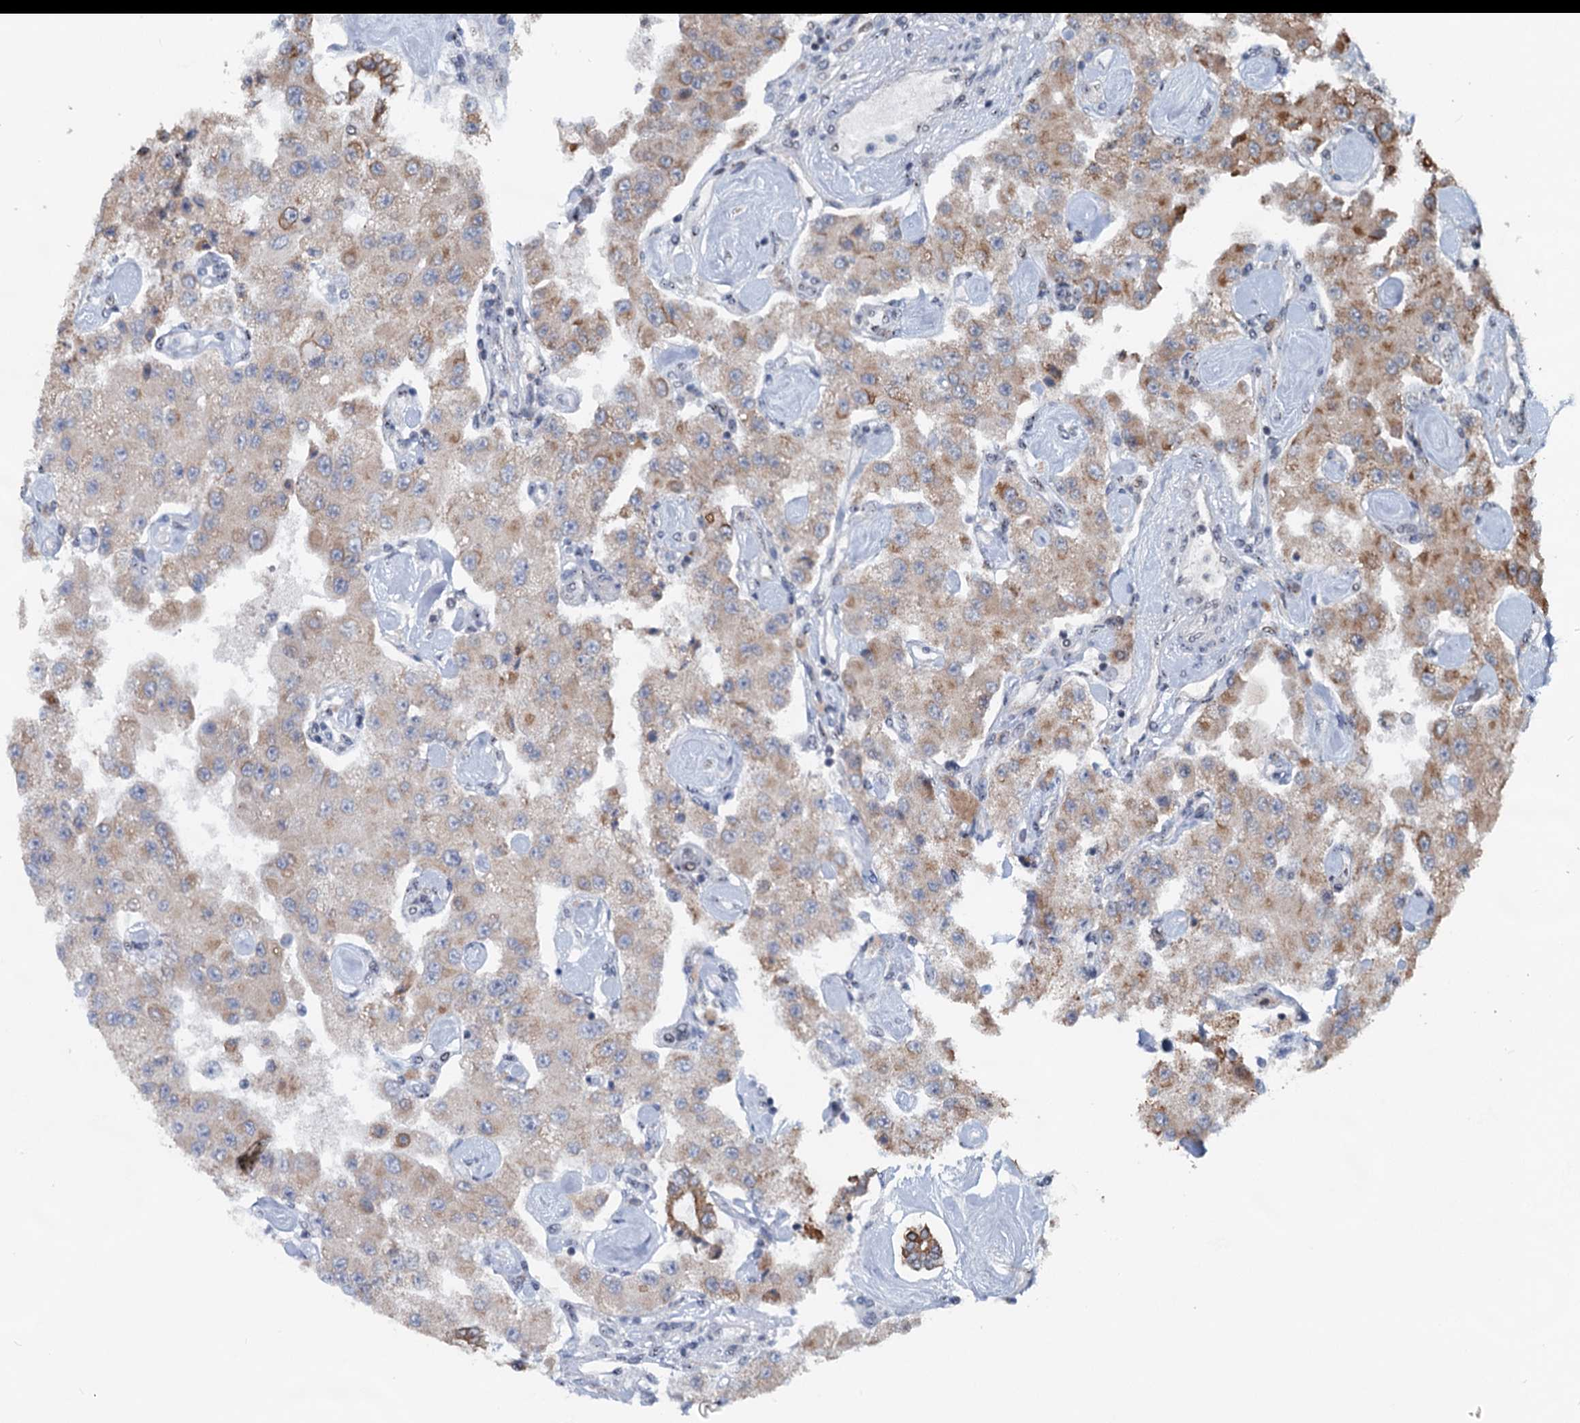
{"staining": {"intensity": "weak", "quantity": ">75%", "location": "cytoplasmic/membranous"}, "tissue": "carcinoid", "cell_type": "Tumor cells", "image_type": "cancer", "snomed": [{"axis": "morphology", "description": "Carcinoid, malignant, NOS"}, {"axis": "topography", "description": "Pancreas"}], "caption": "Protein expression analysis of human carcinoid reveals weak cytoplasmic/membranous positivity in about >75% of tumor cells.", "gene": "RITA1", "patient": {"sex": "male", "age": 41}}